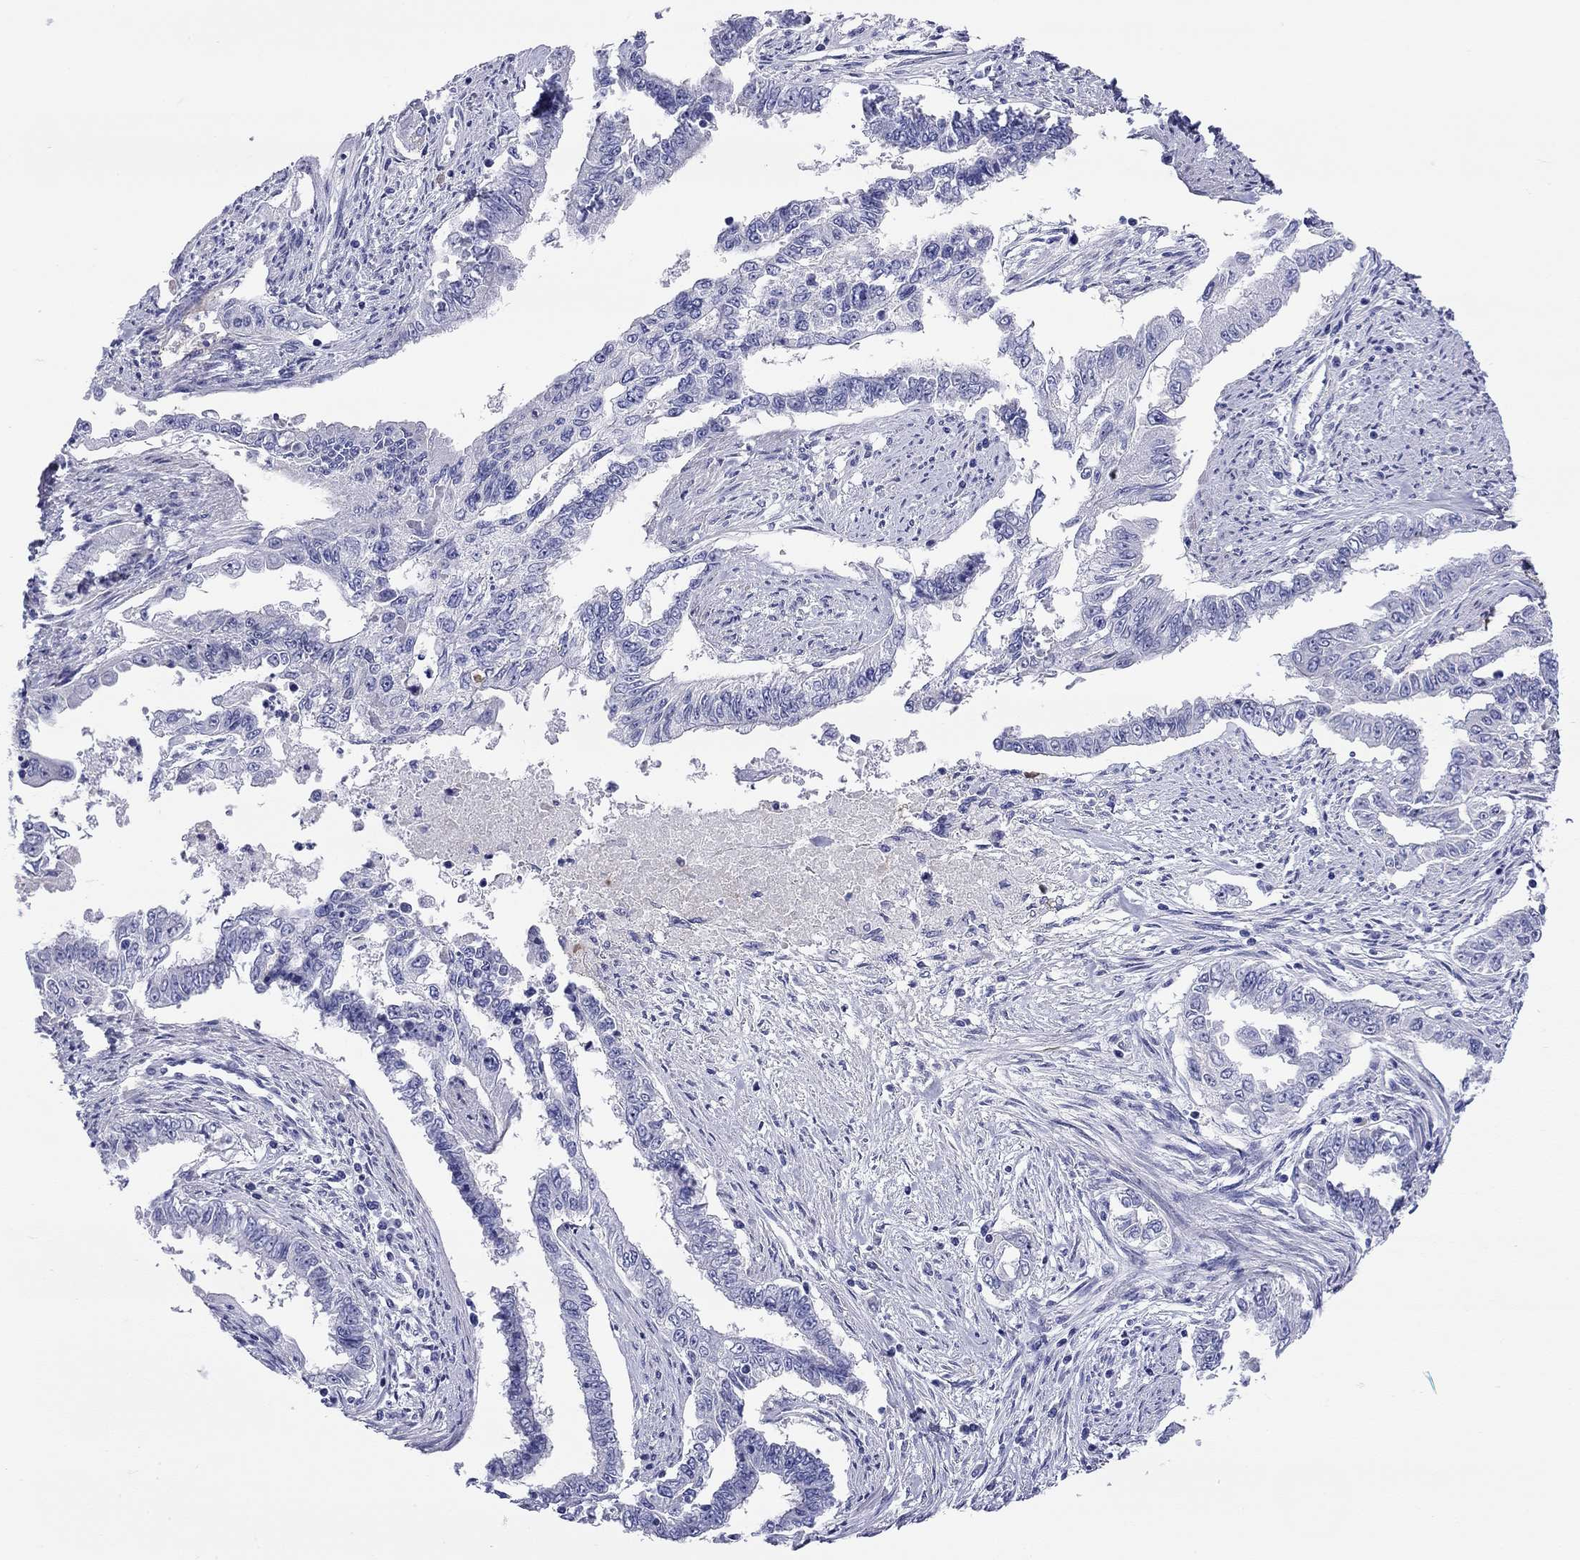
{"staining": {"intensity": "negative", "quantity": "none", "location": "none"}, "tissue": "endometrial cancer", "cell_type": "Tumor cells", "image_type": "cancer", "snomed": [{"axis": "morphology", "description": "Adenocarcinoma, NOS"}, {"axis": "topography", "description": "Uterus"}], "caption": "A micrograph of human adenocarcinoma (endometrial) is negative for staining in tumor cells.", "gene": "CMYA5", "patient": {"sex": "female", "age": 59}}